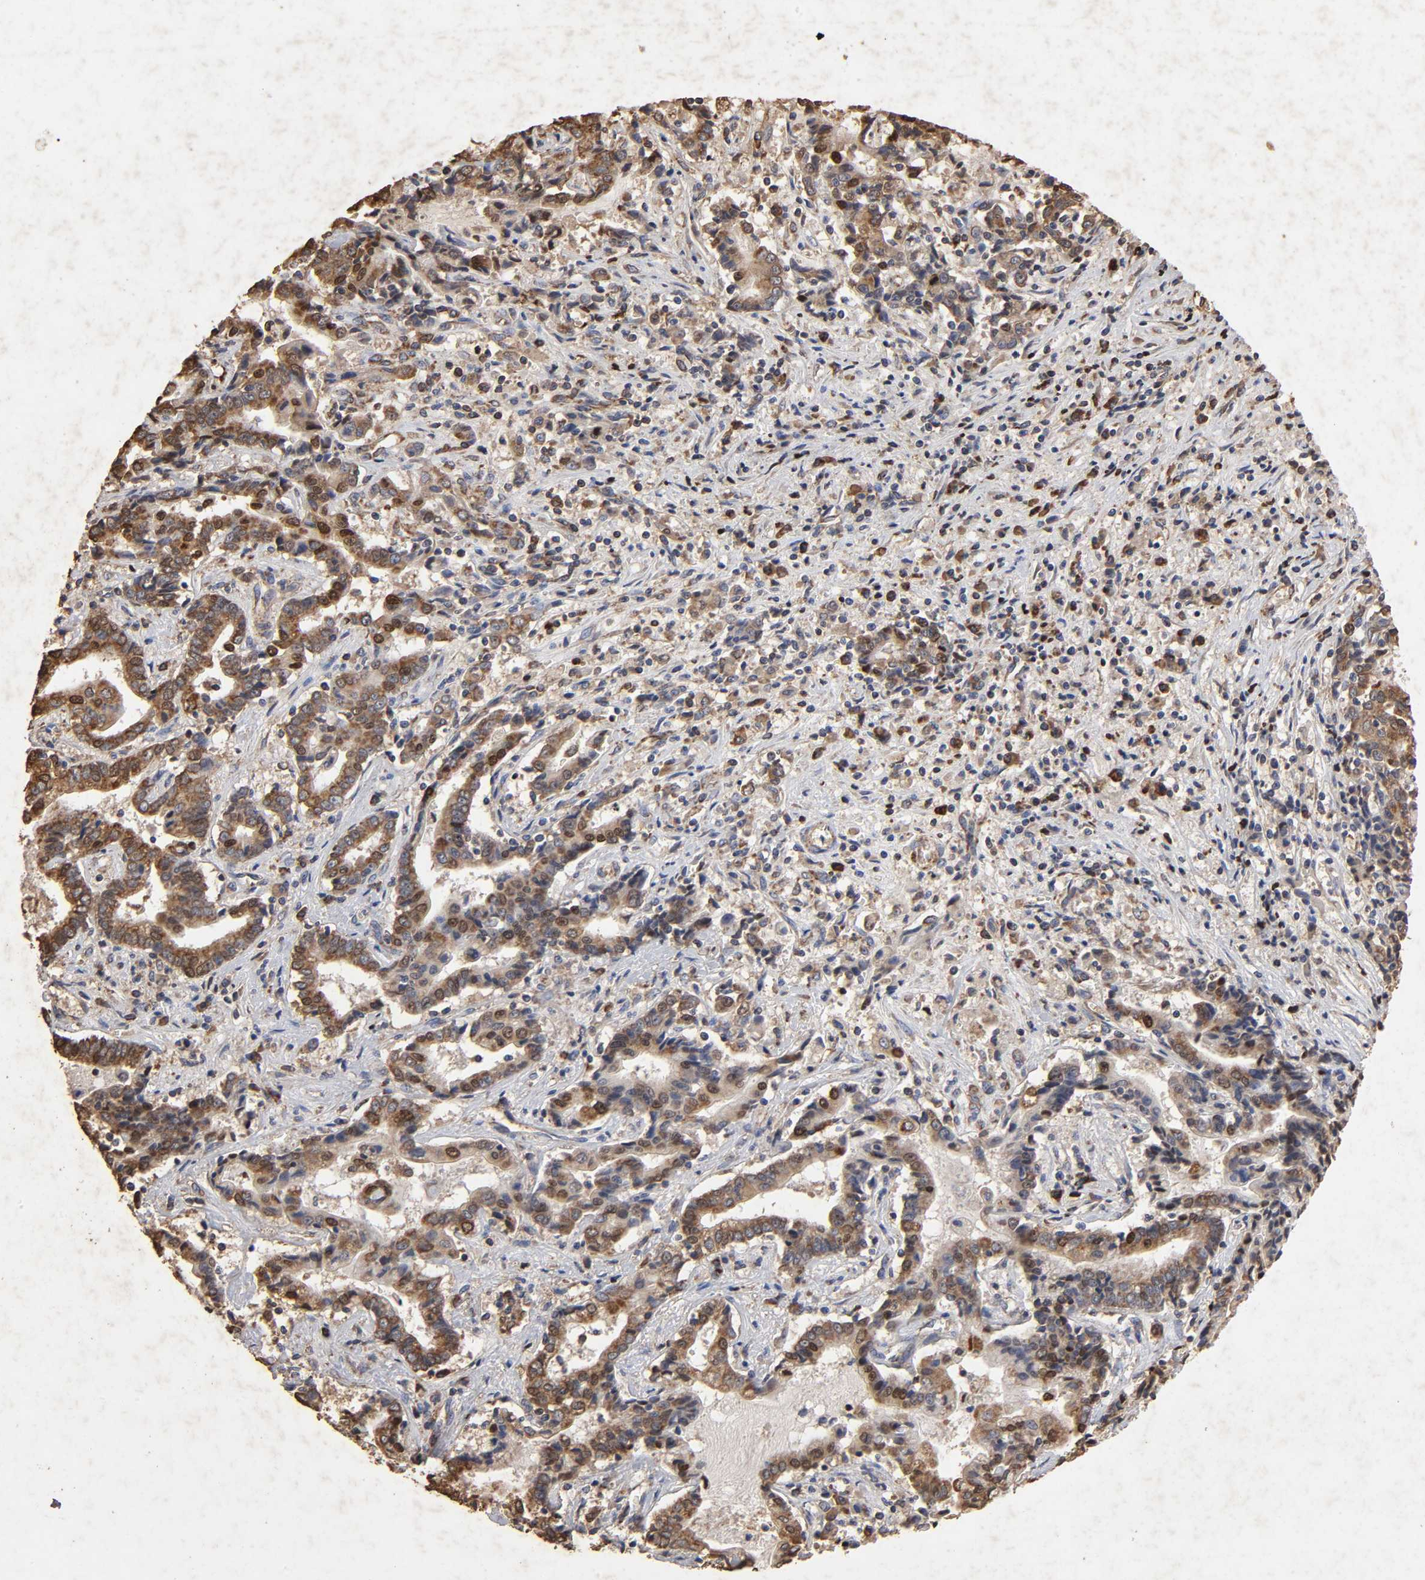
{"staining": {"intensity": "strong", "quantity": ">75%", "location": "cytoplasmic/membranous"}, "tissue": "liver cancer", "cell_type": "Tumor cells", "image_type": "cancer", "snomed": [{"axis": "morphology", "description": "Cholangiocarcinoma"}, {"axis": "topography", "description": "Liver"}], "caption": "A high-resolution photomicrograph shows IHC staining of liver cancer (cholangiocarcinoma), which reveals strong cytoplasmic/membranous positivity in approximately >75% of tumor cells. The staining was performed using DAB (3,3'-diaminobenzidine) to visualize the protein expression in brown, while the nuclei were stained in blue with hematoxylin (Magnification: 20x).", "gene": "CYCS", "patient": {"sex": "male", "age": 57}}